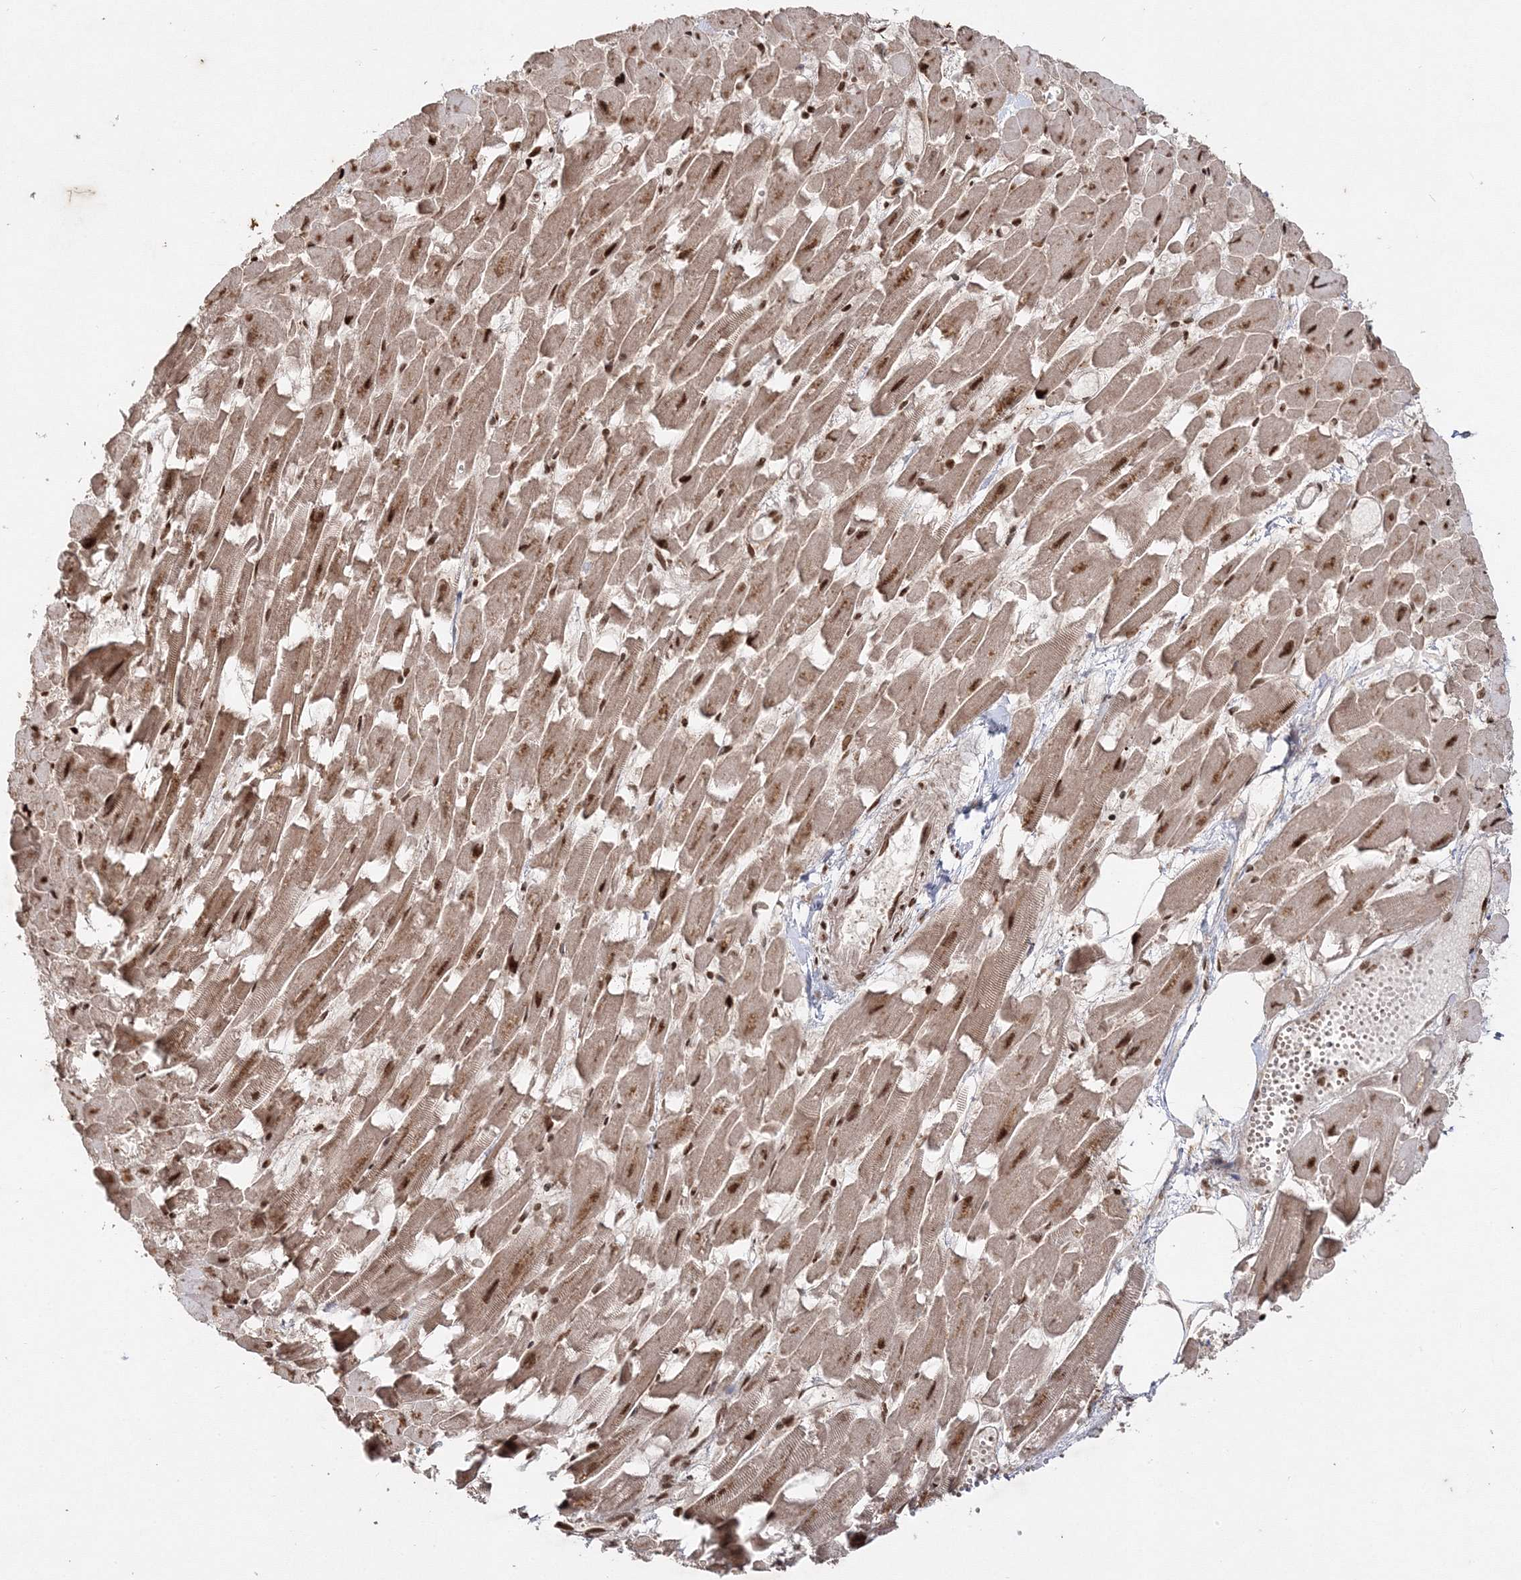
{"staining": {"intensity": "moderate", "quantity": ">75%", "location": "nuclear"}, "tissue": "heart muscle", "cell_type": "Cardiomyocytes", "image_type": "normal", "snomed": [{"axis": "morphology", "description": "Normal tissue, NOS"}, {"axis": "topography", "description": "Heart"}], "caption": "High-magnification brightfield microscopy of benign heart muscle stained with DAB (brown) and counterstained with hematoxylin (blue). cardiomyocytes exhibit moderate nuclear positivity is seen in about>75% of cells. Nuclei are stained in blue.", "gene": "CARM1", "patient": {"sex": "female", "age": 64}}